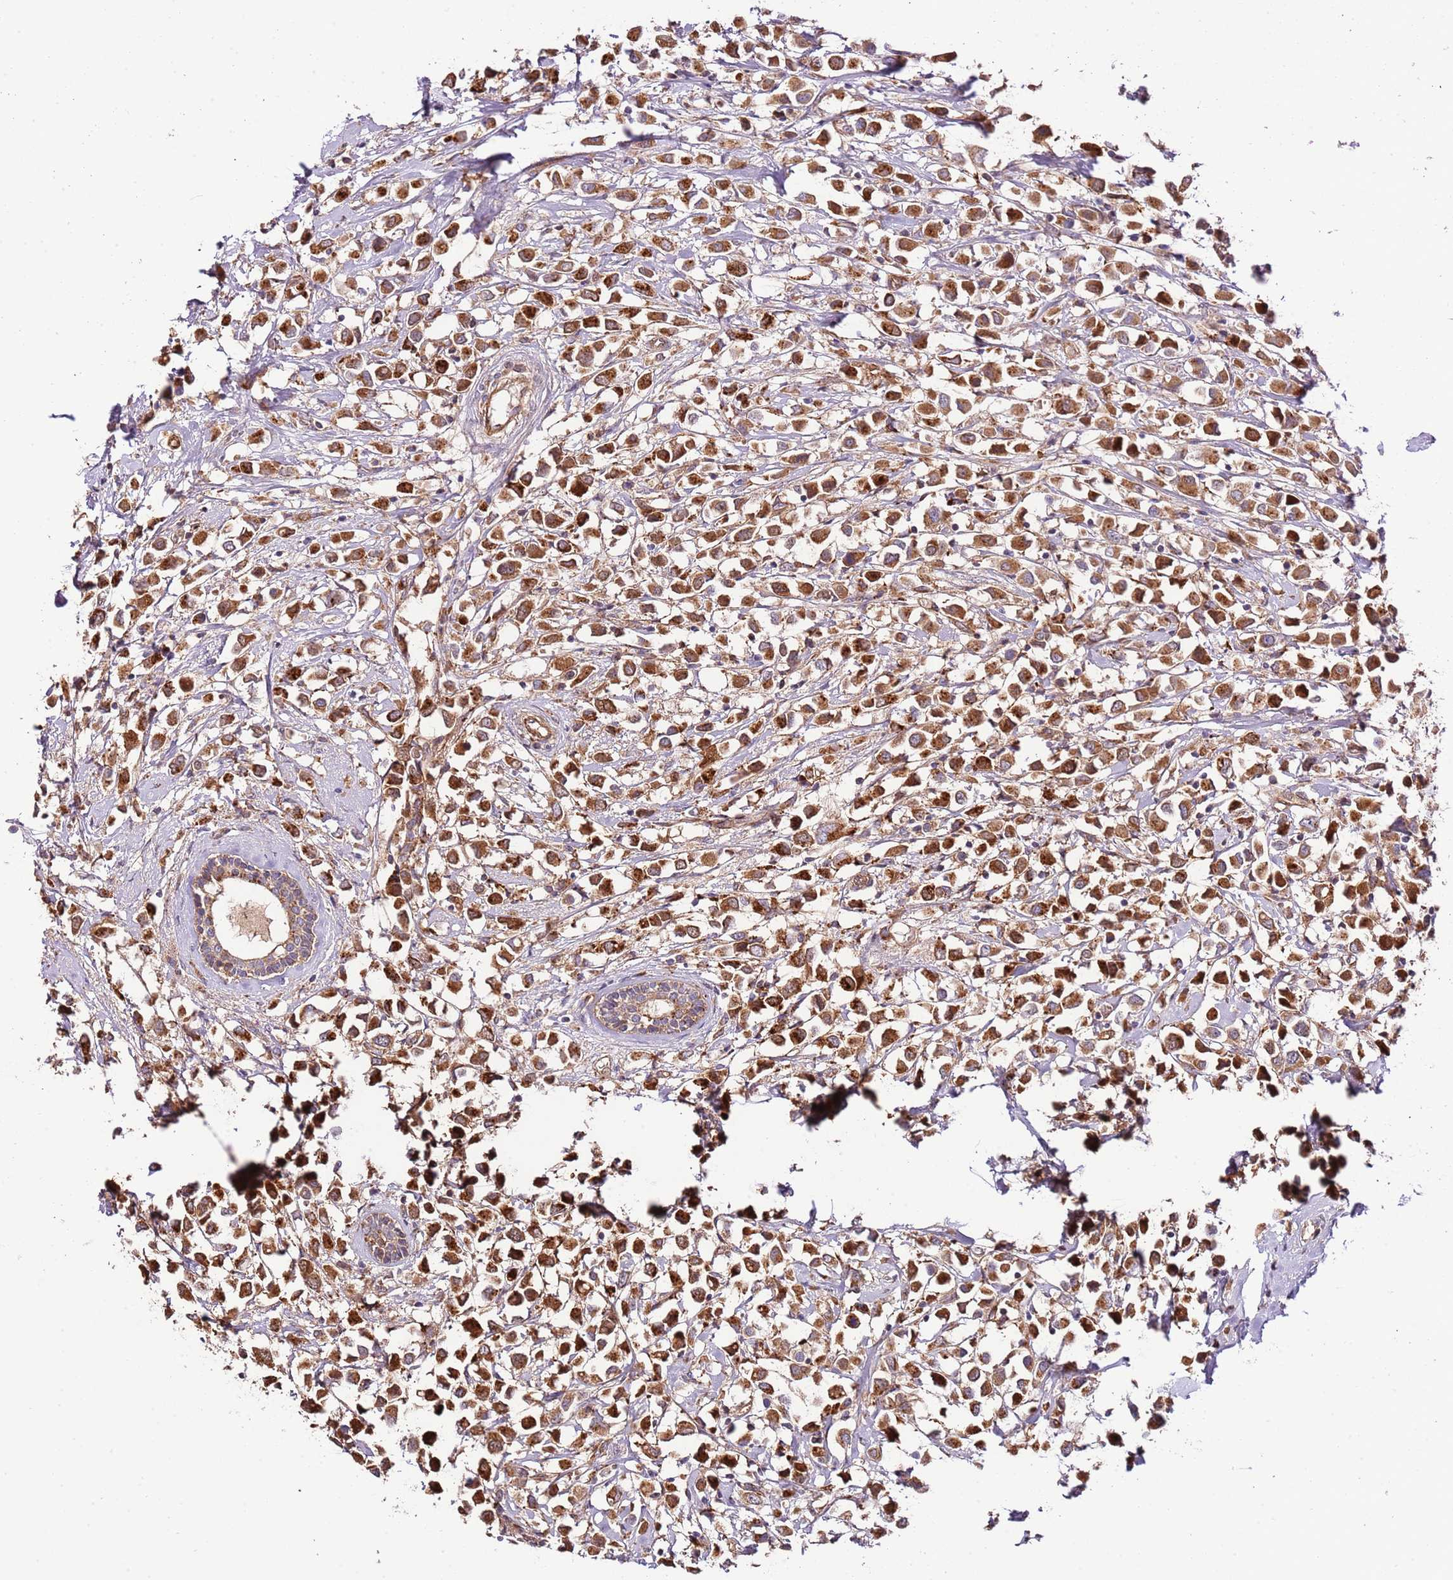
{"staining": {"intensity": "moderate", "quantity": ">75%", "location": "cytoplasmic/membranous"}, "tissue": "breast cancer", "cell_type": "Tumor cells", "image_type": "cancer", "snomed": [{"axis": "morphology", "description": "Duct carcinoma"}, {"axis": "topography", "description": "Breast"}], "caption": "Protein staining by immunohistochemistry shows moderate cytoplasmic/membranous expression in approximately >75% of tumor cells in breast cancer.", "gene": "DOCK6", "patient": {"sex": "female", "age": 61}}